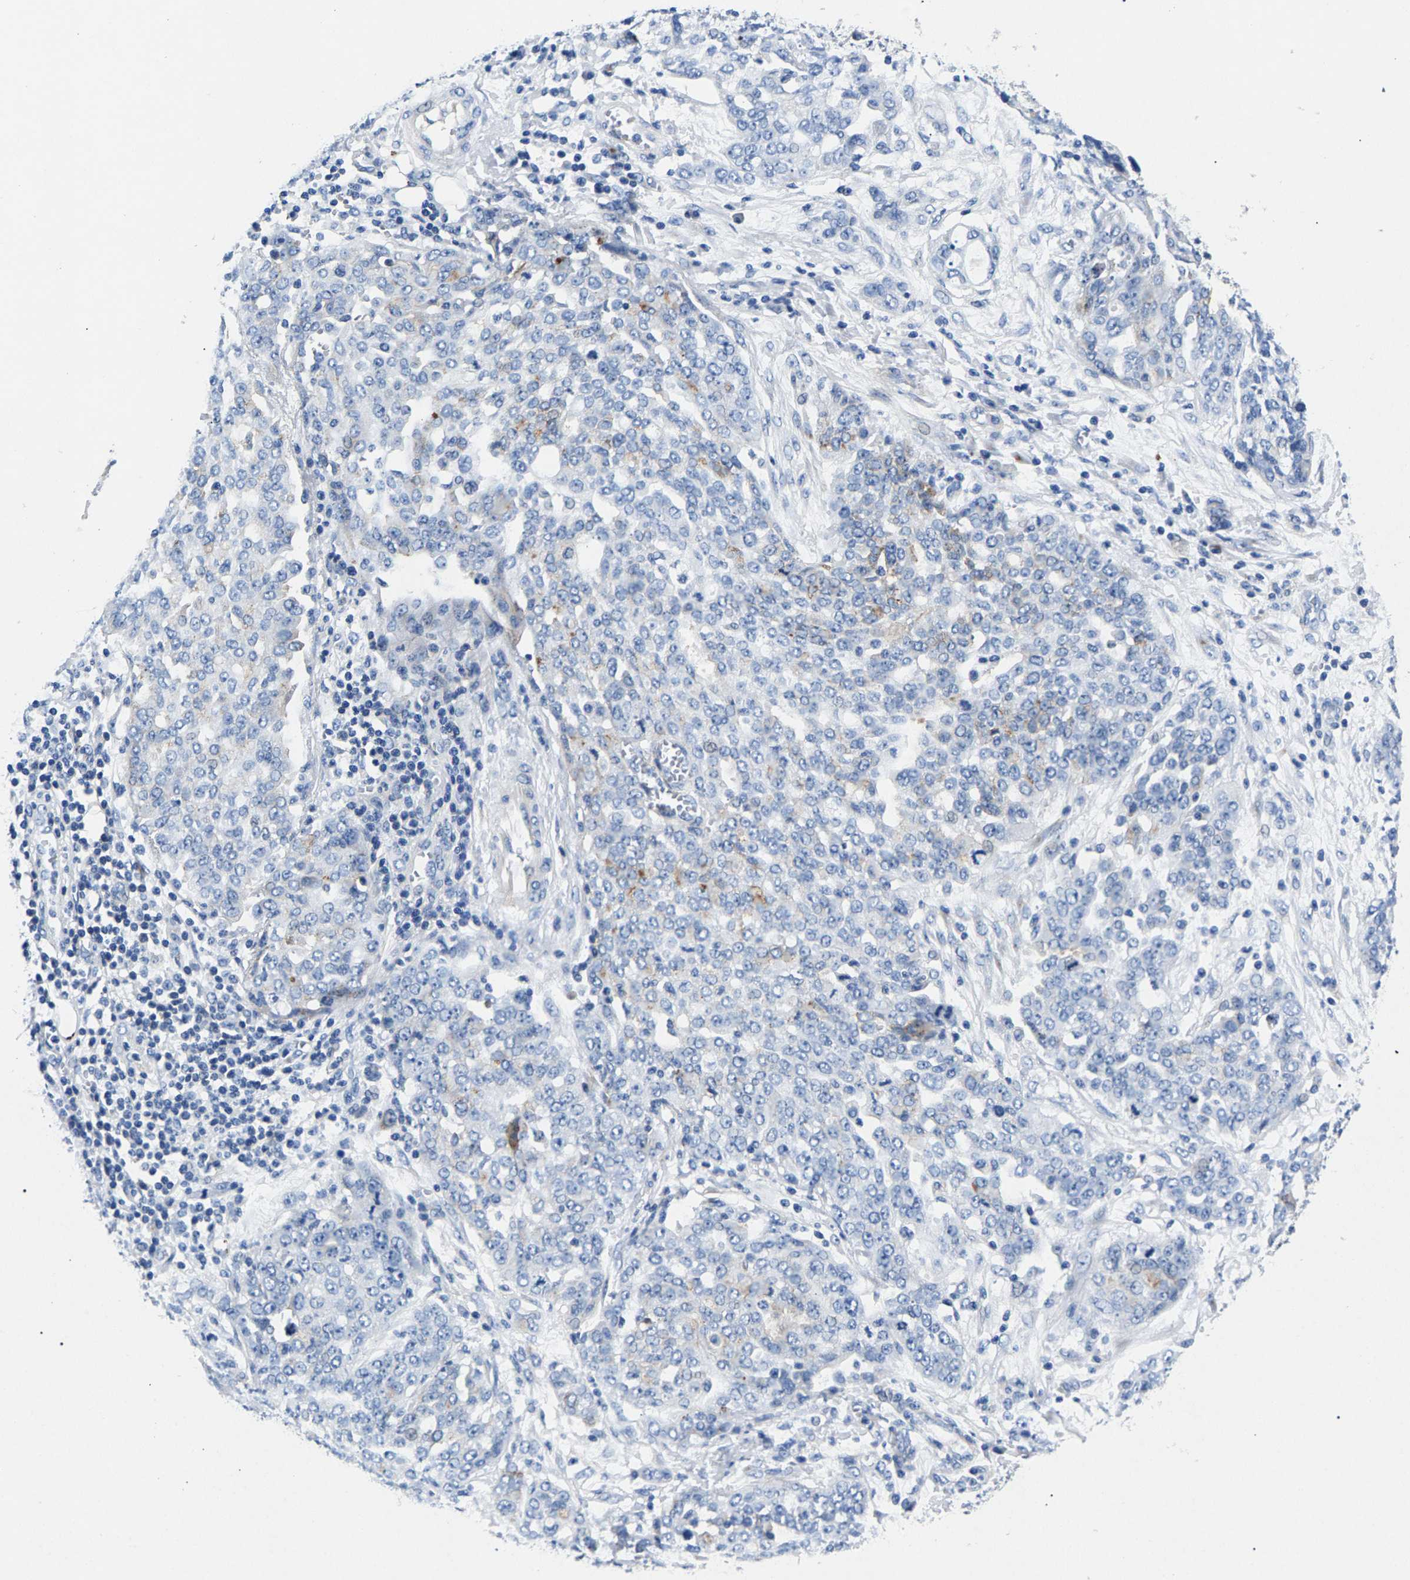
{"staining": {"intensity": "negative", "quantity": "none", "location": "none"}, "tissue": "ovarian cancer", "cell_type": "Tumor cells", "image_type": "cancer", "snomed": [{"axis": "morphology", "description": "Cystadenocarcinoma, serous, NOS"}, {"axis": "topography", "description": "Soft tissue"}, {"axis": "topography", "description": "Ovary"}], "caption": "This is an immunohistochemistry image of human serous cystadenocarcinoma (ovarian). There is no positivity in tumor cells.", "gene": "P2RY4", "patient": {"sex": "female", "age": 57}}